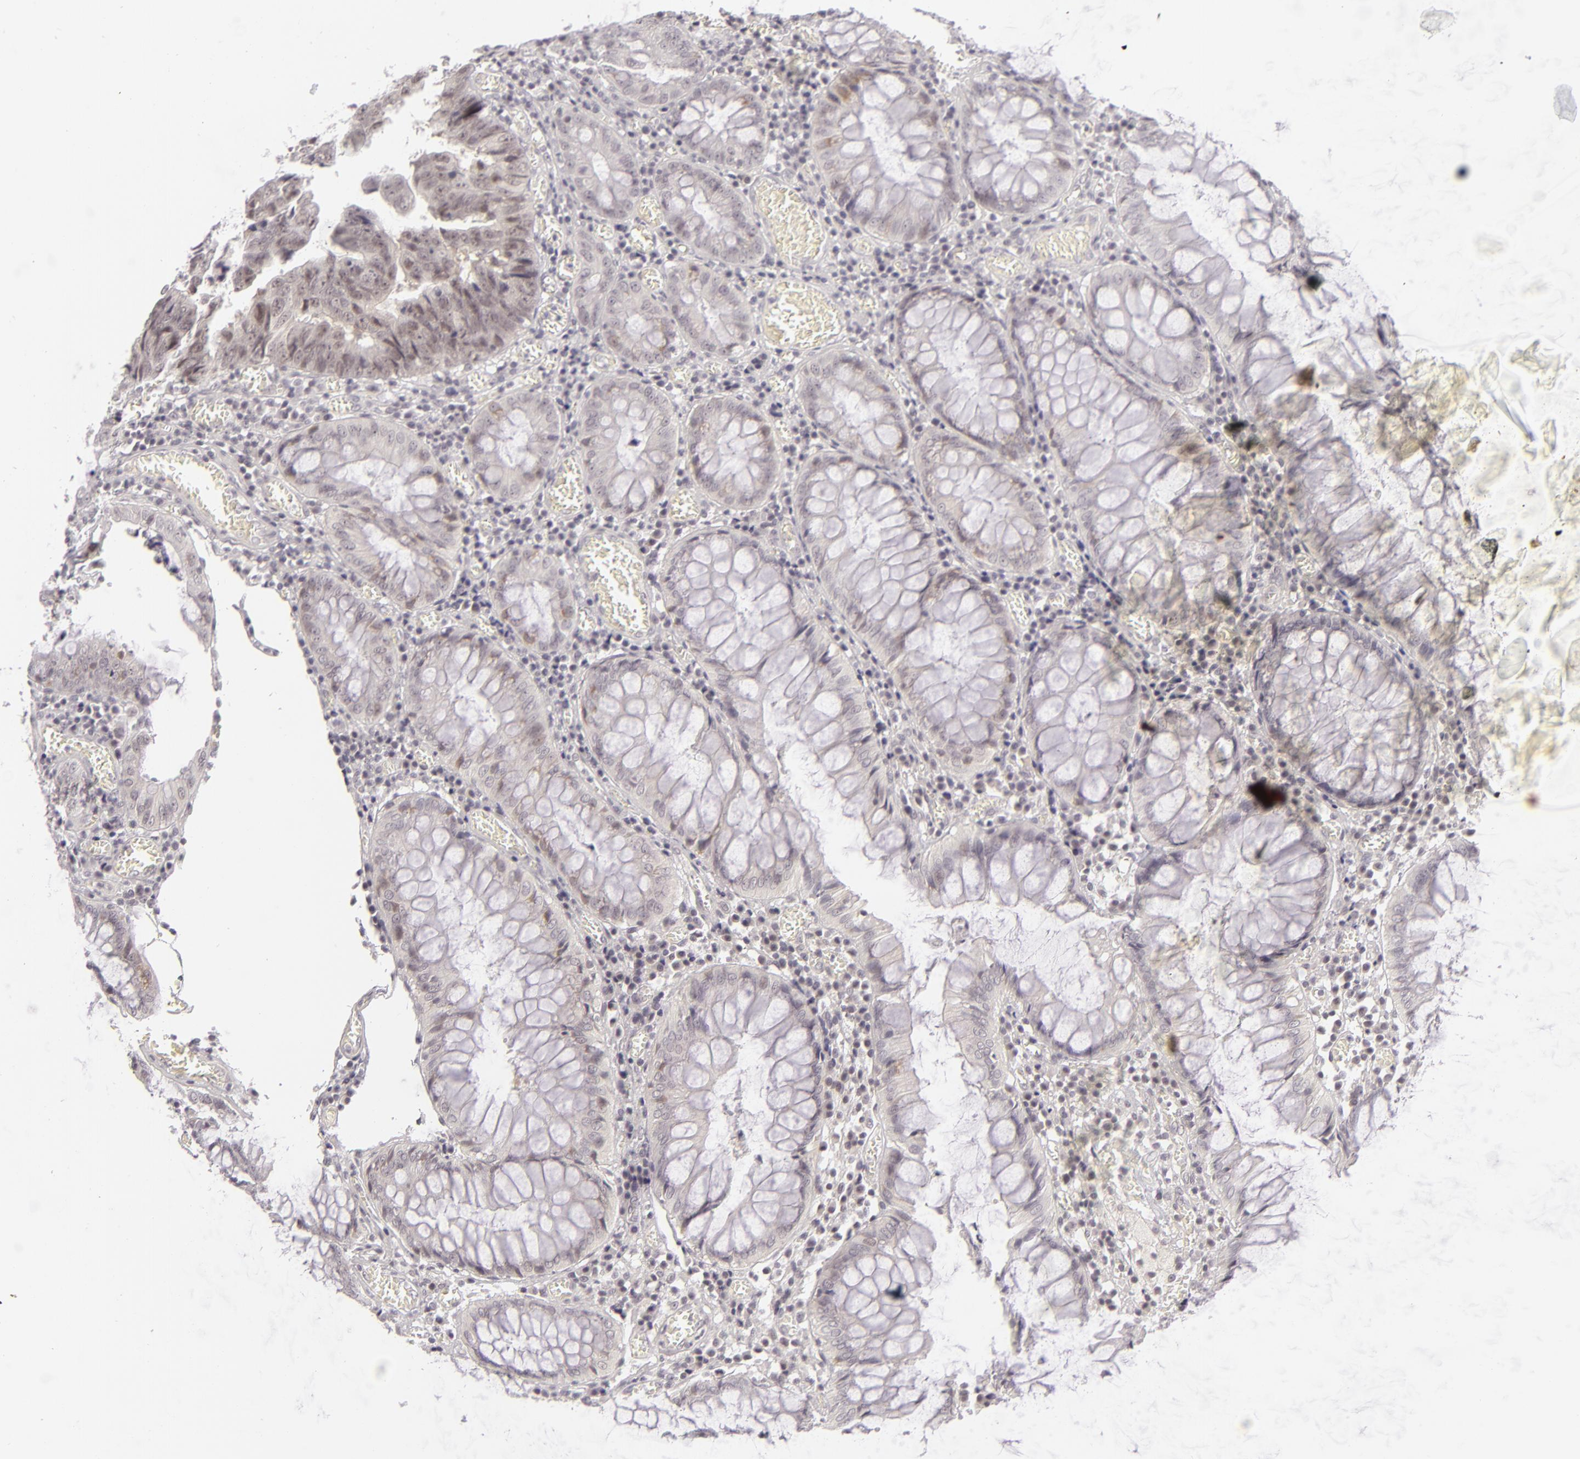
{"staining": {"intensity": "weak", "quantity": ">75%", "location": "nuclear"}, "tissue": "colorectal cancer", "cell_type": "Tumor cells", "image_type": "cancer", "snomed": [{"axis": "morphology", "description": "Adenocarcinoma, NOS"}, {"axis": "topography", "description": "Rectum"}], "caption": "DAB (3,3'-diaminobenzidine) immunohistochemical staining of human colorectal cancer (adenocarcinoma) displays weak nuclear protein staining in about >75% of tumor cells.", "gene": "DLG3", "patient": {"sex": "female", "age": 98}}